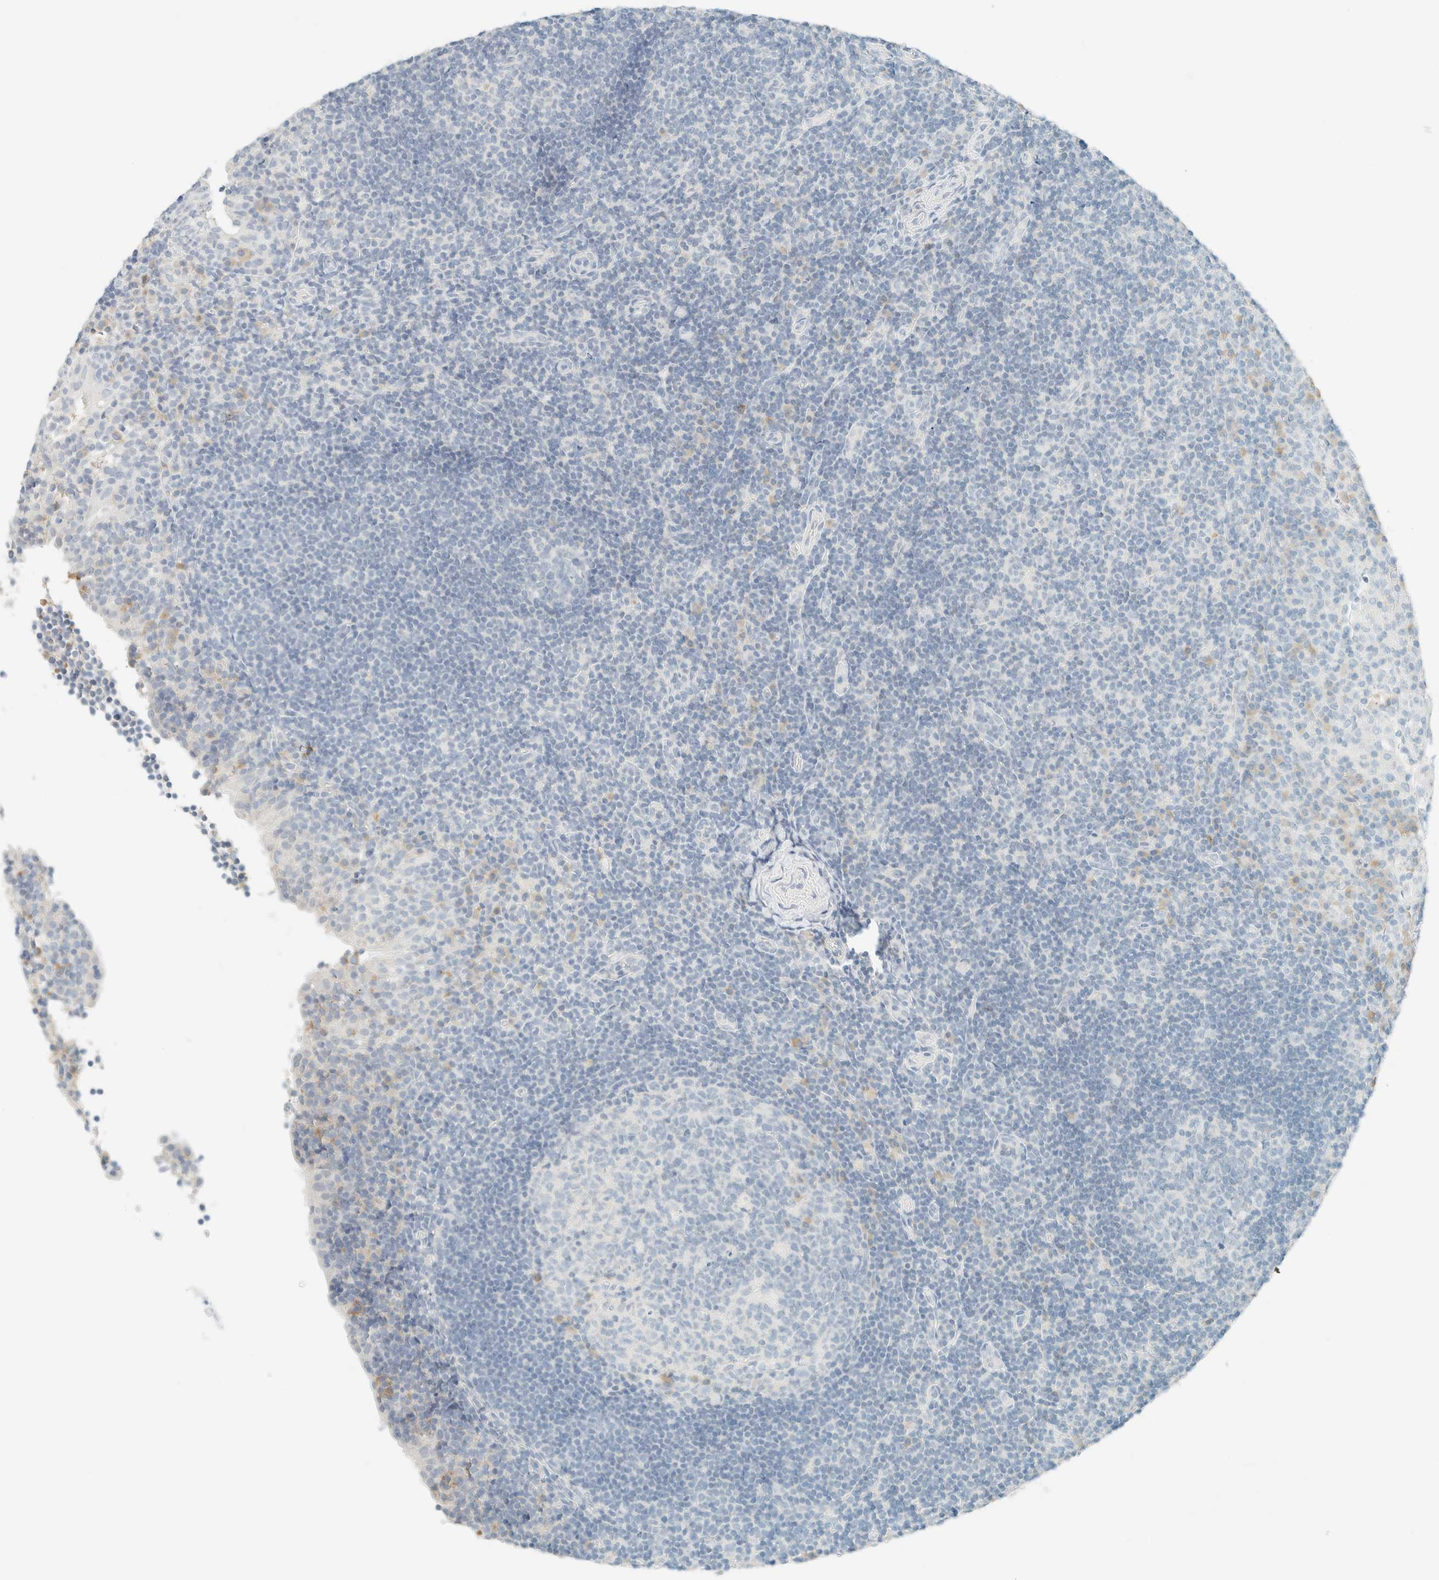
{"staining": {"intensity": "negative", "quantity": "none", "location": "none"}, "tissue": "tonsil", "cell_type": "Germinal center cells", "image_type": "normal", "snomed": [{"axis": "morphology", "description": "Normal tissue, NOS"}, {"axis": "topography", "description": "Tonsil"}], "caption": "IHC of normal tonsil exhibits no staining in germinal center cells. (Brightfield microscopy of DAB (3,3'-diaminobenzidine) IHC at high magnification).", "gene": "GPA33", "patient": {"sex": "female", "age": 40}}